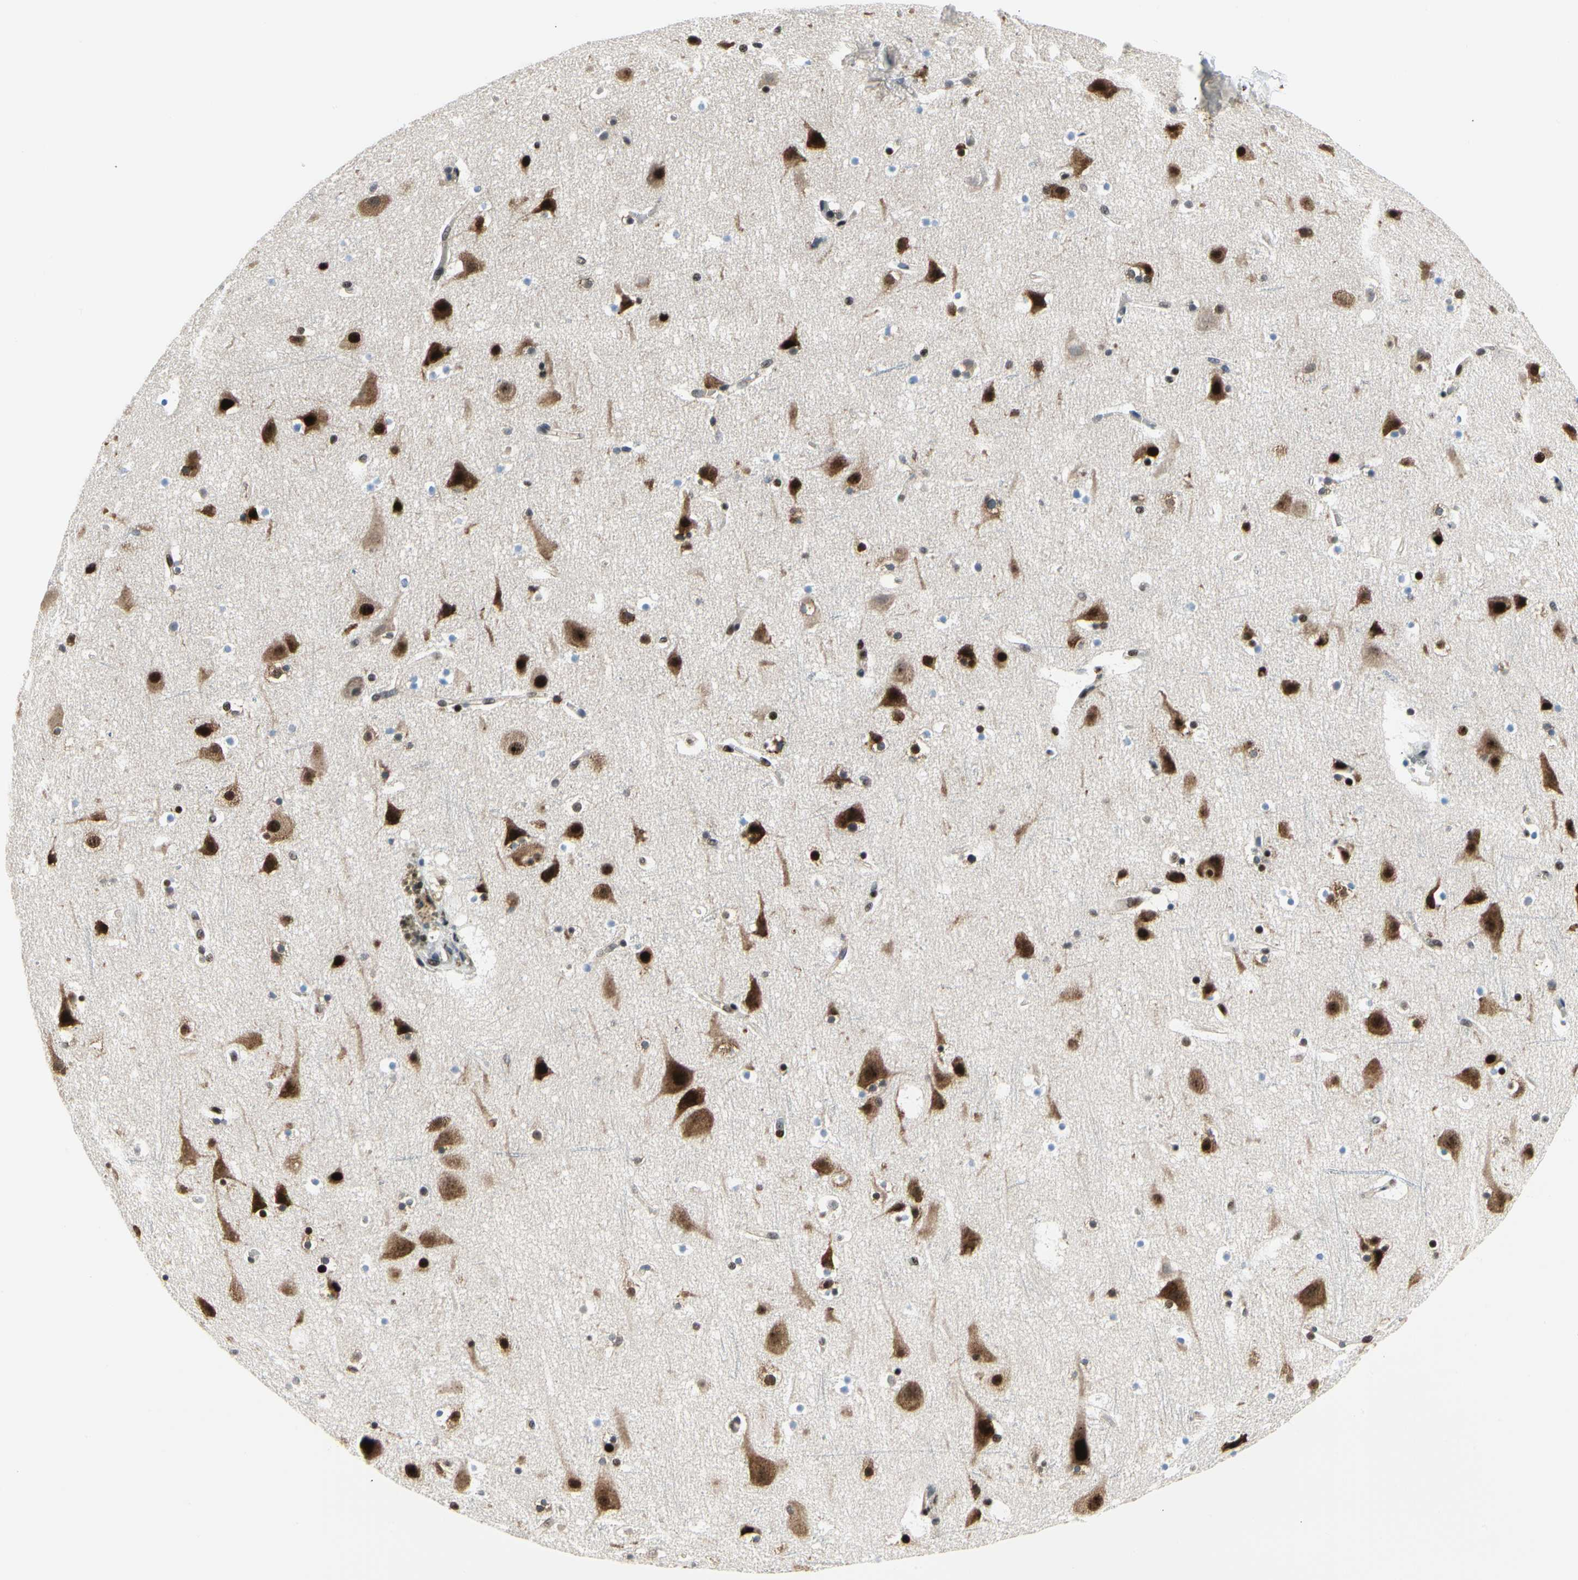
{"staining": {"intensity": "strong", "quantity": ">75%", "location": "nuclear"}, "tissue": "cerebral cortex", "cell_type": "Endothelial cells", "image_type": "normal", "snomed": [{"axis": "morphology", "description": "Normal tissue, NOS"}, {"axis": "topography", "description": "Cerebral cortex"}], "caption": "Normal cerebral cortex demonstrates strong nuclear expression in about >75% of endothelial cells, visualized by immunohistochemistry.", "gene": "SRSF11", "patient": {"sex": "male", "age": 45}}